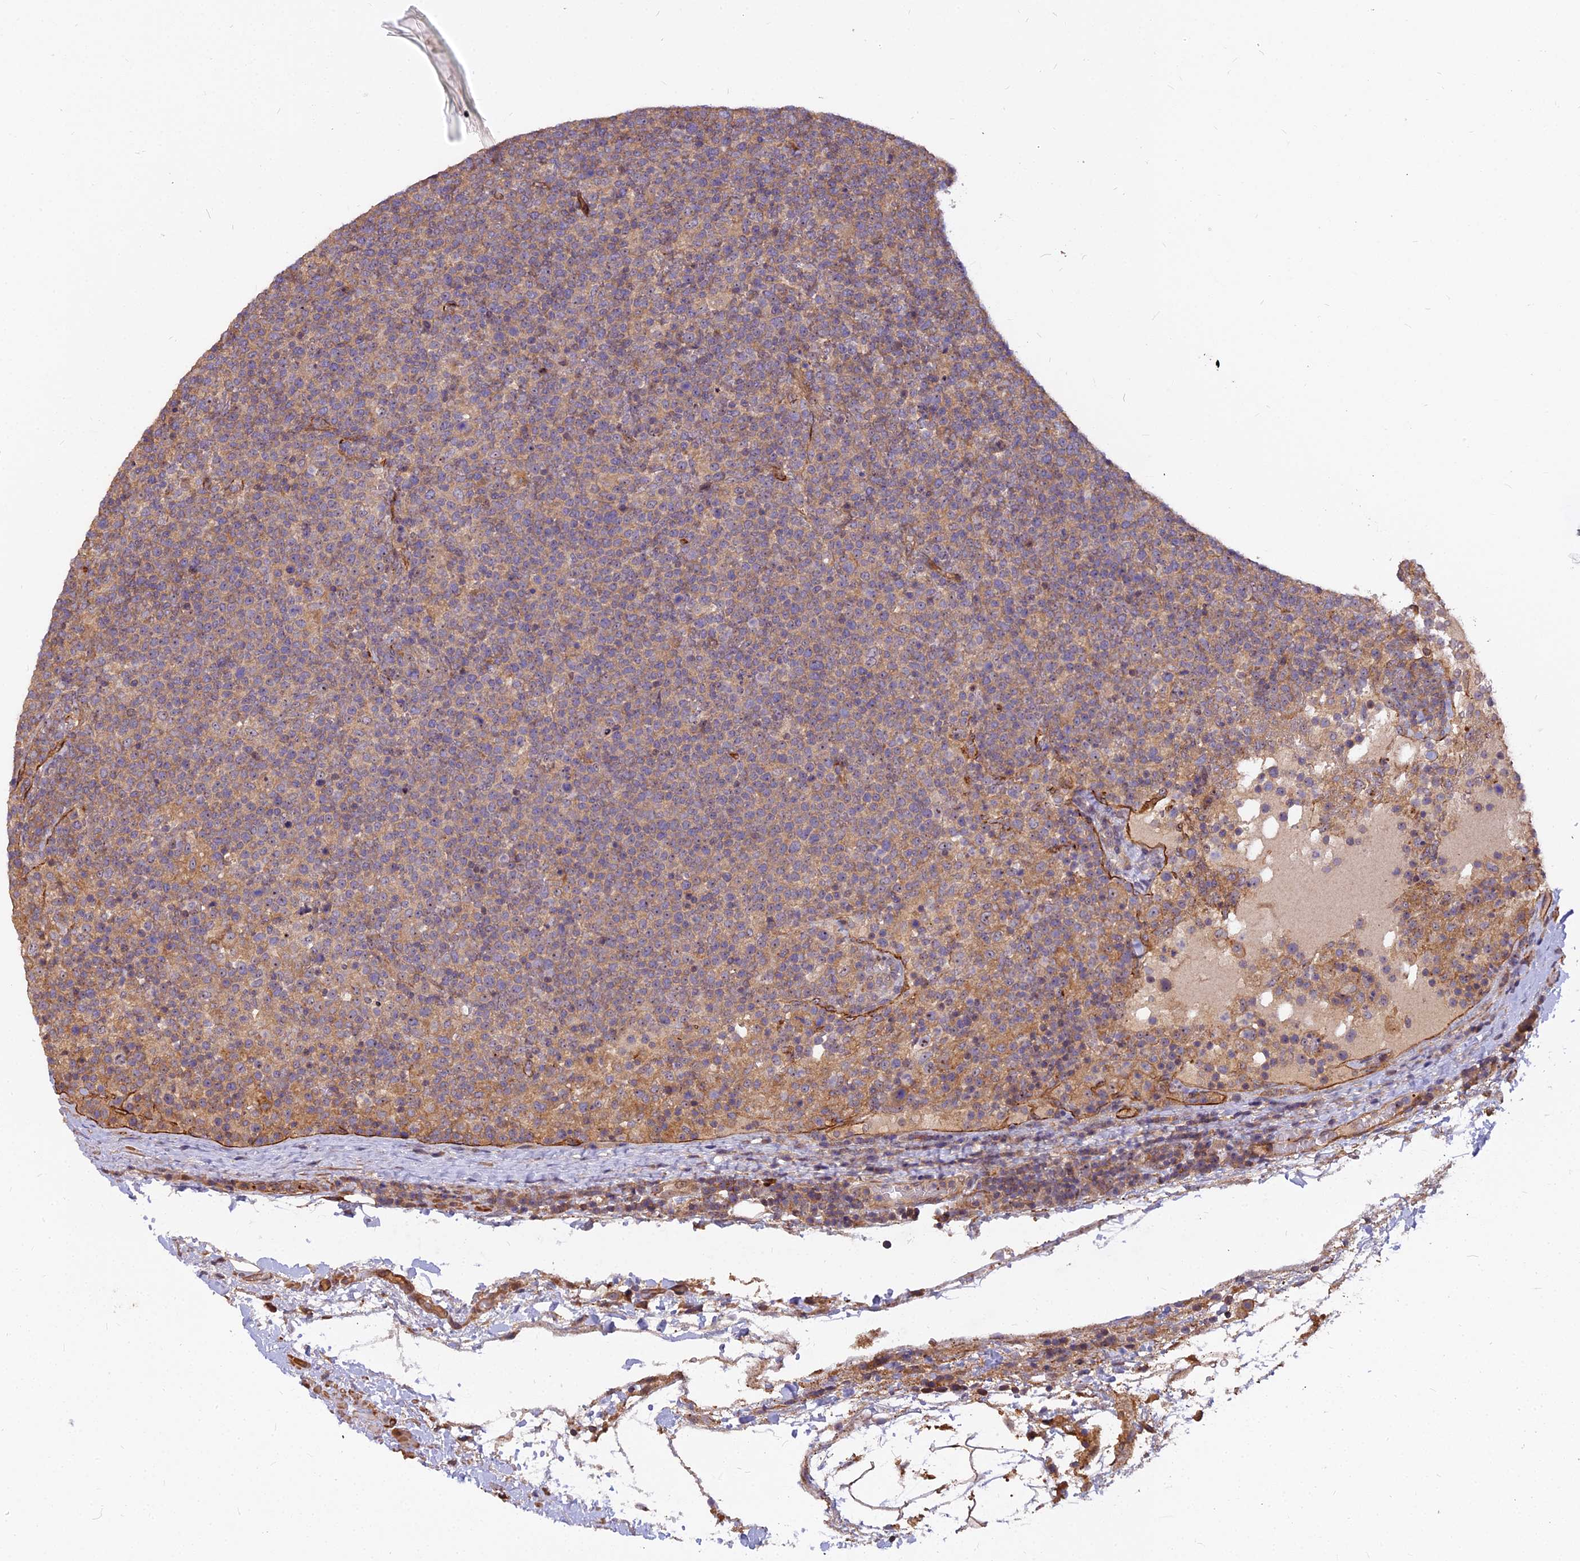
{"staining": {"intensity": "moderate", "quantity": "<25%", "location": "cytoplasmic/membranous"}, "tissue": "lymphoma", "cell_type": "Tumor cells", "image_type": "cancer", "snomed": [{"axis": "morphology", "description": "Malignant lymphoma, non-Hodgkin's type, High grade"}, {"axis": "topography", "description": "Lymph node"}], "caption": "Tumor cells reveal low levels of moderate cytoplasmic/membranous expression in approximately <25% of cells in human lymphoma.", "gene": "TCEA3", "patient": {"sex": "male", "age": 61}}